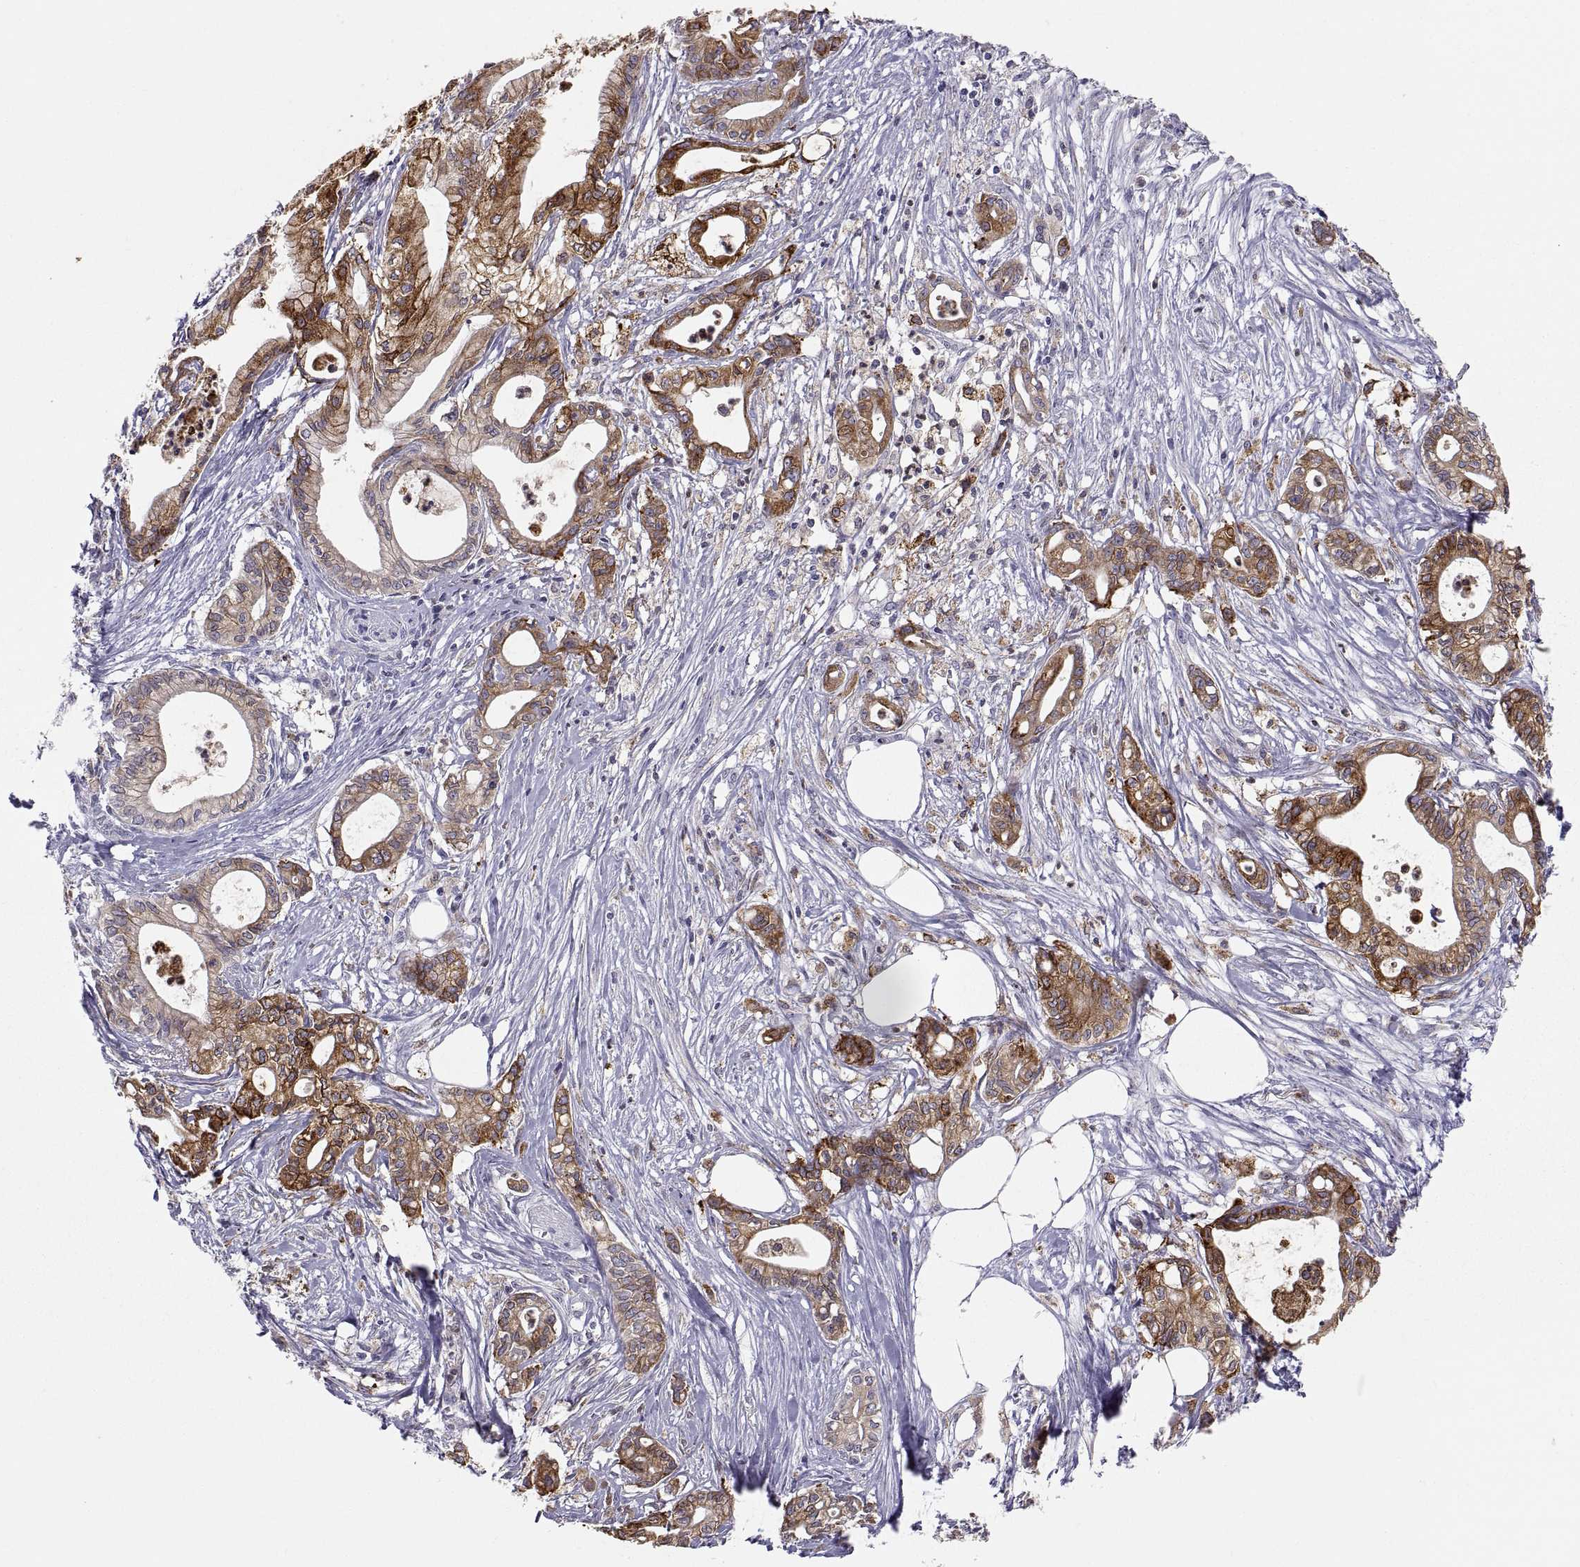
{"staining": {"intensity": "strong", "quantity": ">75%", "location": "cytoplasmic/membranous"}, "tissue": "pancreatic cancer", "cell_type": "Tumor cells", "image_type": "cancer", "snomed": [{"axis": "morphology", "description": "Adenocarcinoma, NOS"}, {"axis": "topography", "description": "Pancreas"}], "caption": "Immunohistochemistry photomicrograph of pancreatic cancer stained for a protein (brown), which reveals high levels of strong cytoplasmic/membranous expression in approximately >75% of tumor cells.", "gene": "ERO1A", "patient": {"sex": "male", "age": 71}}